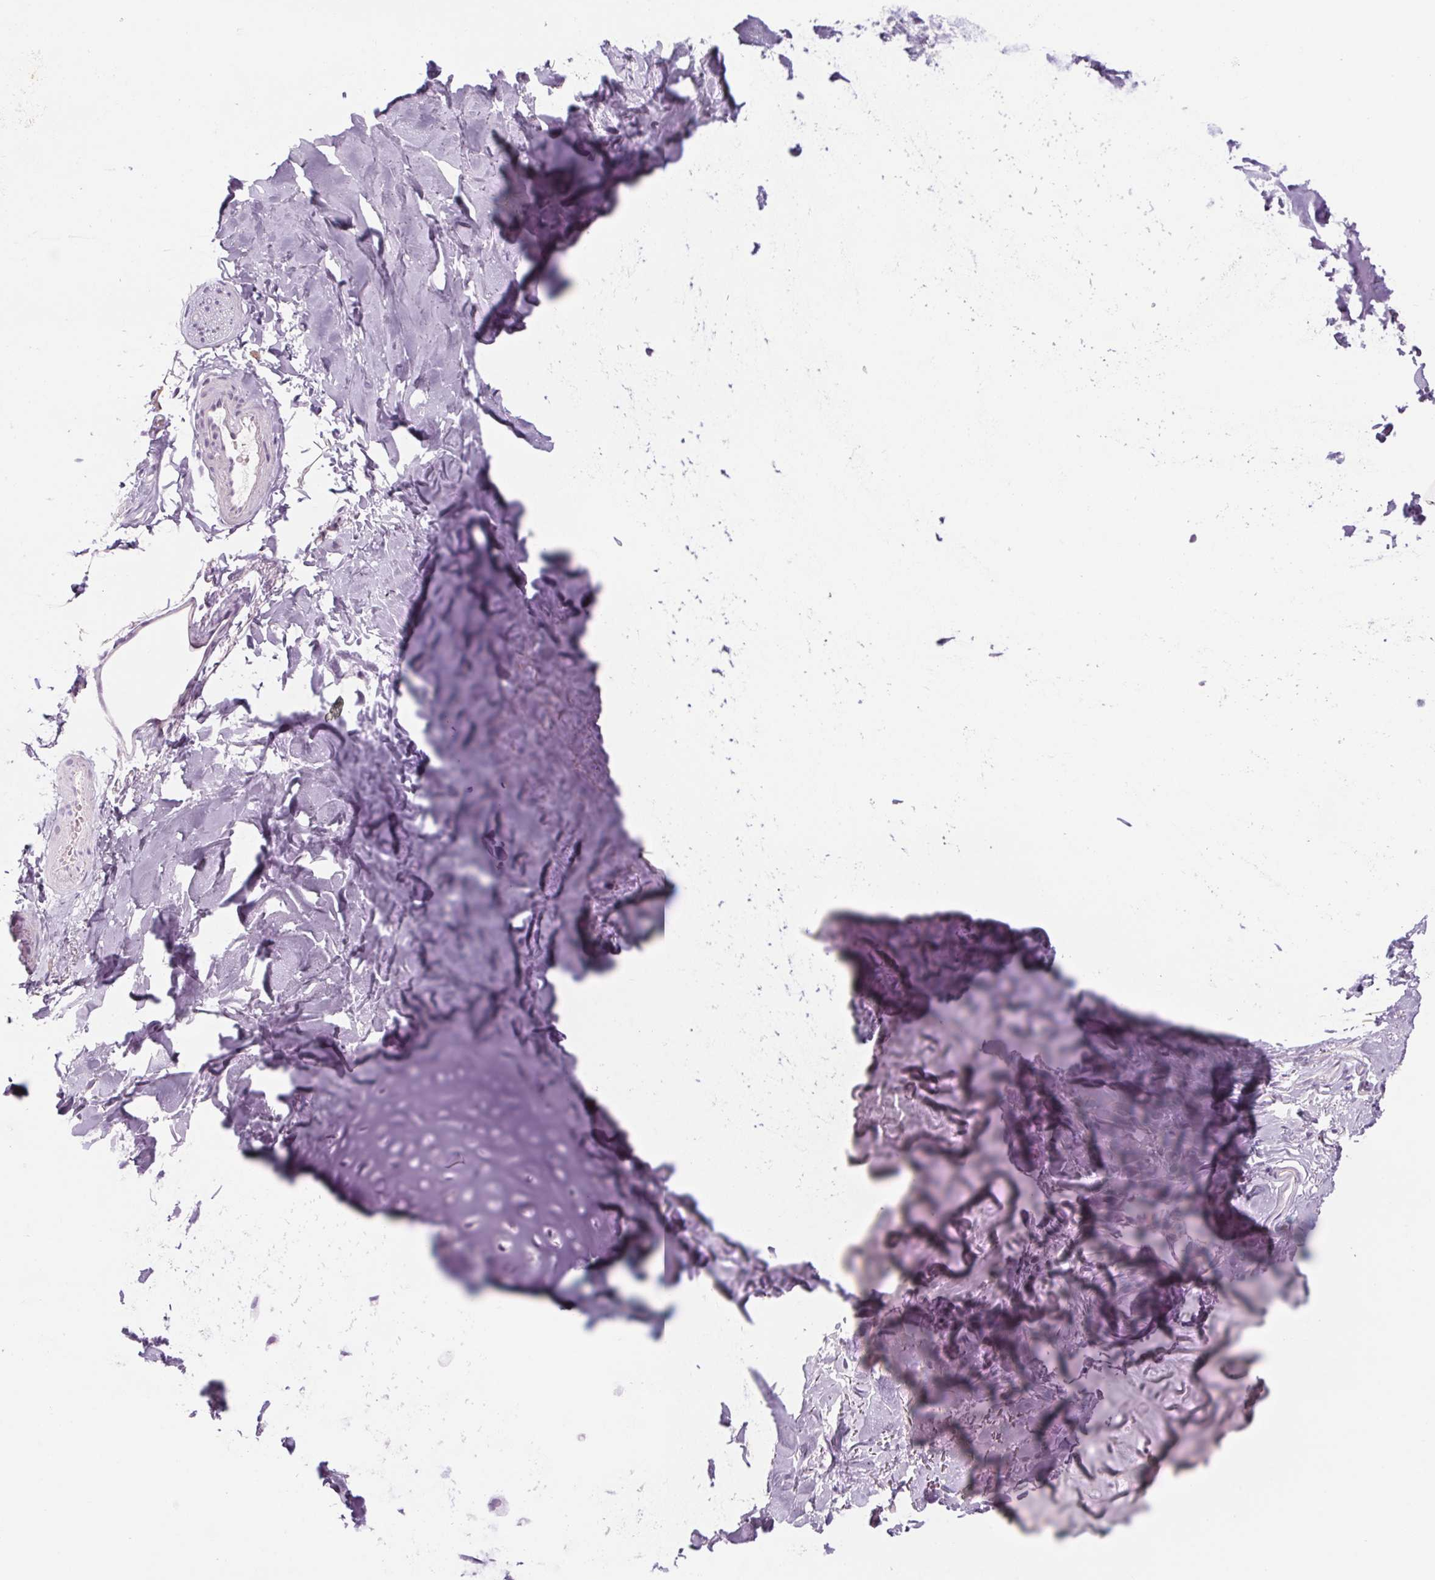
{"staining": {"intensity": "negative", "quantity": "none", "location": "none"}, "tissue": "adipose tissue", "cell_type": "Adipocytes", "image_type": "normal", "snomed": [{"axis": "morphology", "description": "Normal tissue, NOS"}, {"axis": "topography", "description": "Cartilage tissue"}, {"axis": "topography", "description": "Bronchus"}], "caption": "DAB immunohistochemical staining of normal human adipose tissue displays no significant staining in adipocytes.", "gene": "RPTN", "patient": {"sex": "female", "age": 79}}